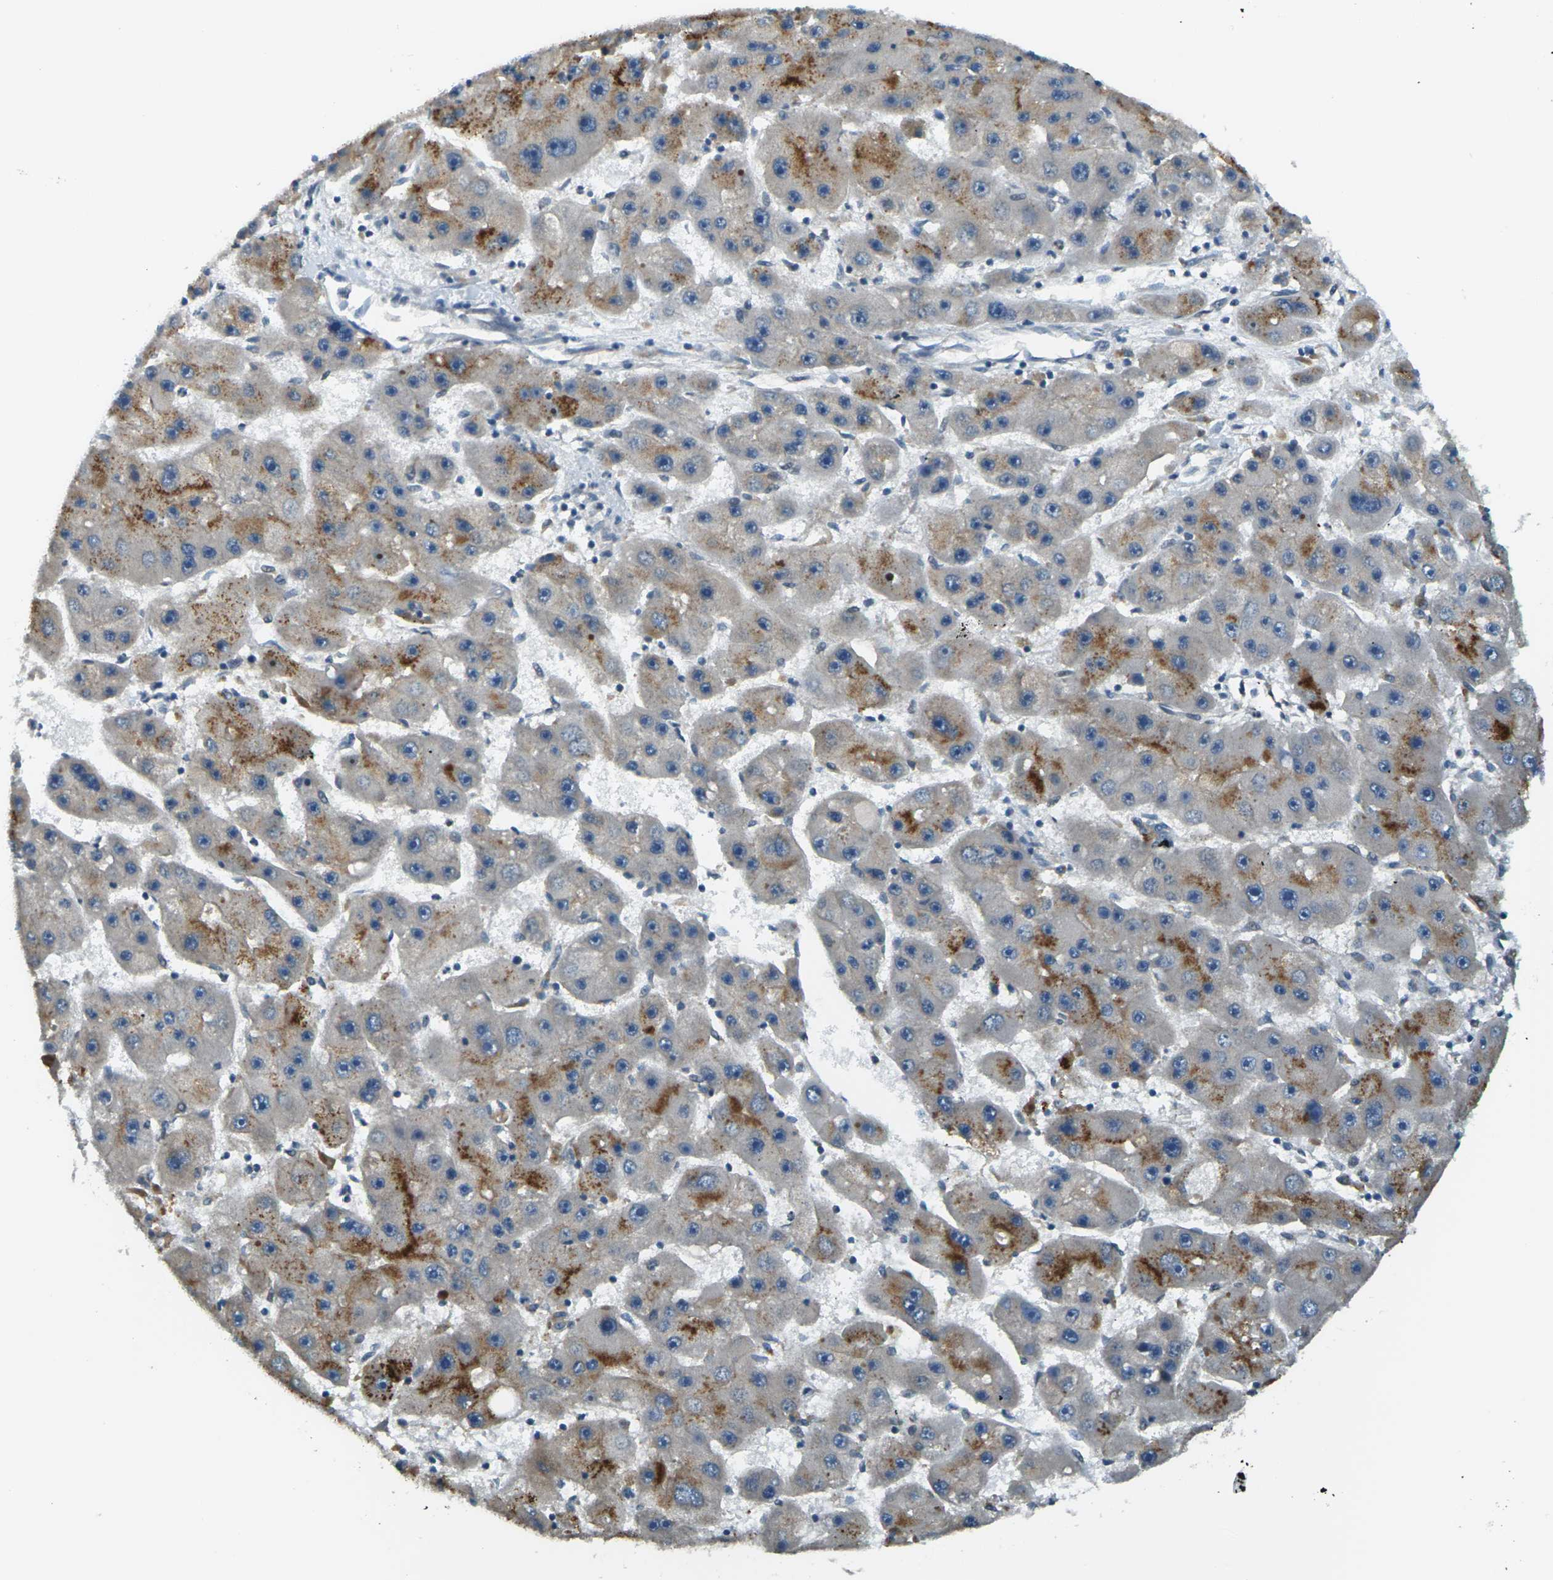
{"staining": {"intensity": "negative", "quantity": "none", "location": "none"}, "tissue": "liver cancer", "cell_type": "Tumor cells", "image_type": "cancer", "snomed": [{"axis": "morphology", "description": "Carcinoma, Hepatocellular, NOS"}, {"axis": "topography", "description": "Liver"}], "caption": "High power microscopy image of an immunohistochemistry (IHC) histopathology image of liver hepatocellular carcinoma, revealing no significant positivity in tumor cells. (DAB immunohistochemistry (IHC) with hematoxylin counter stain).", "gene": "SLC13A3", "patient": {"sex": "female", "age": 61}}